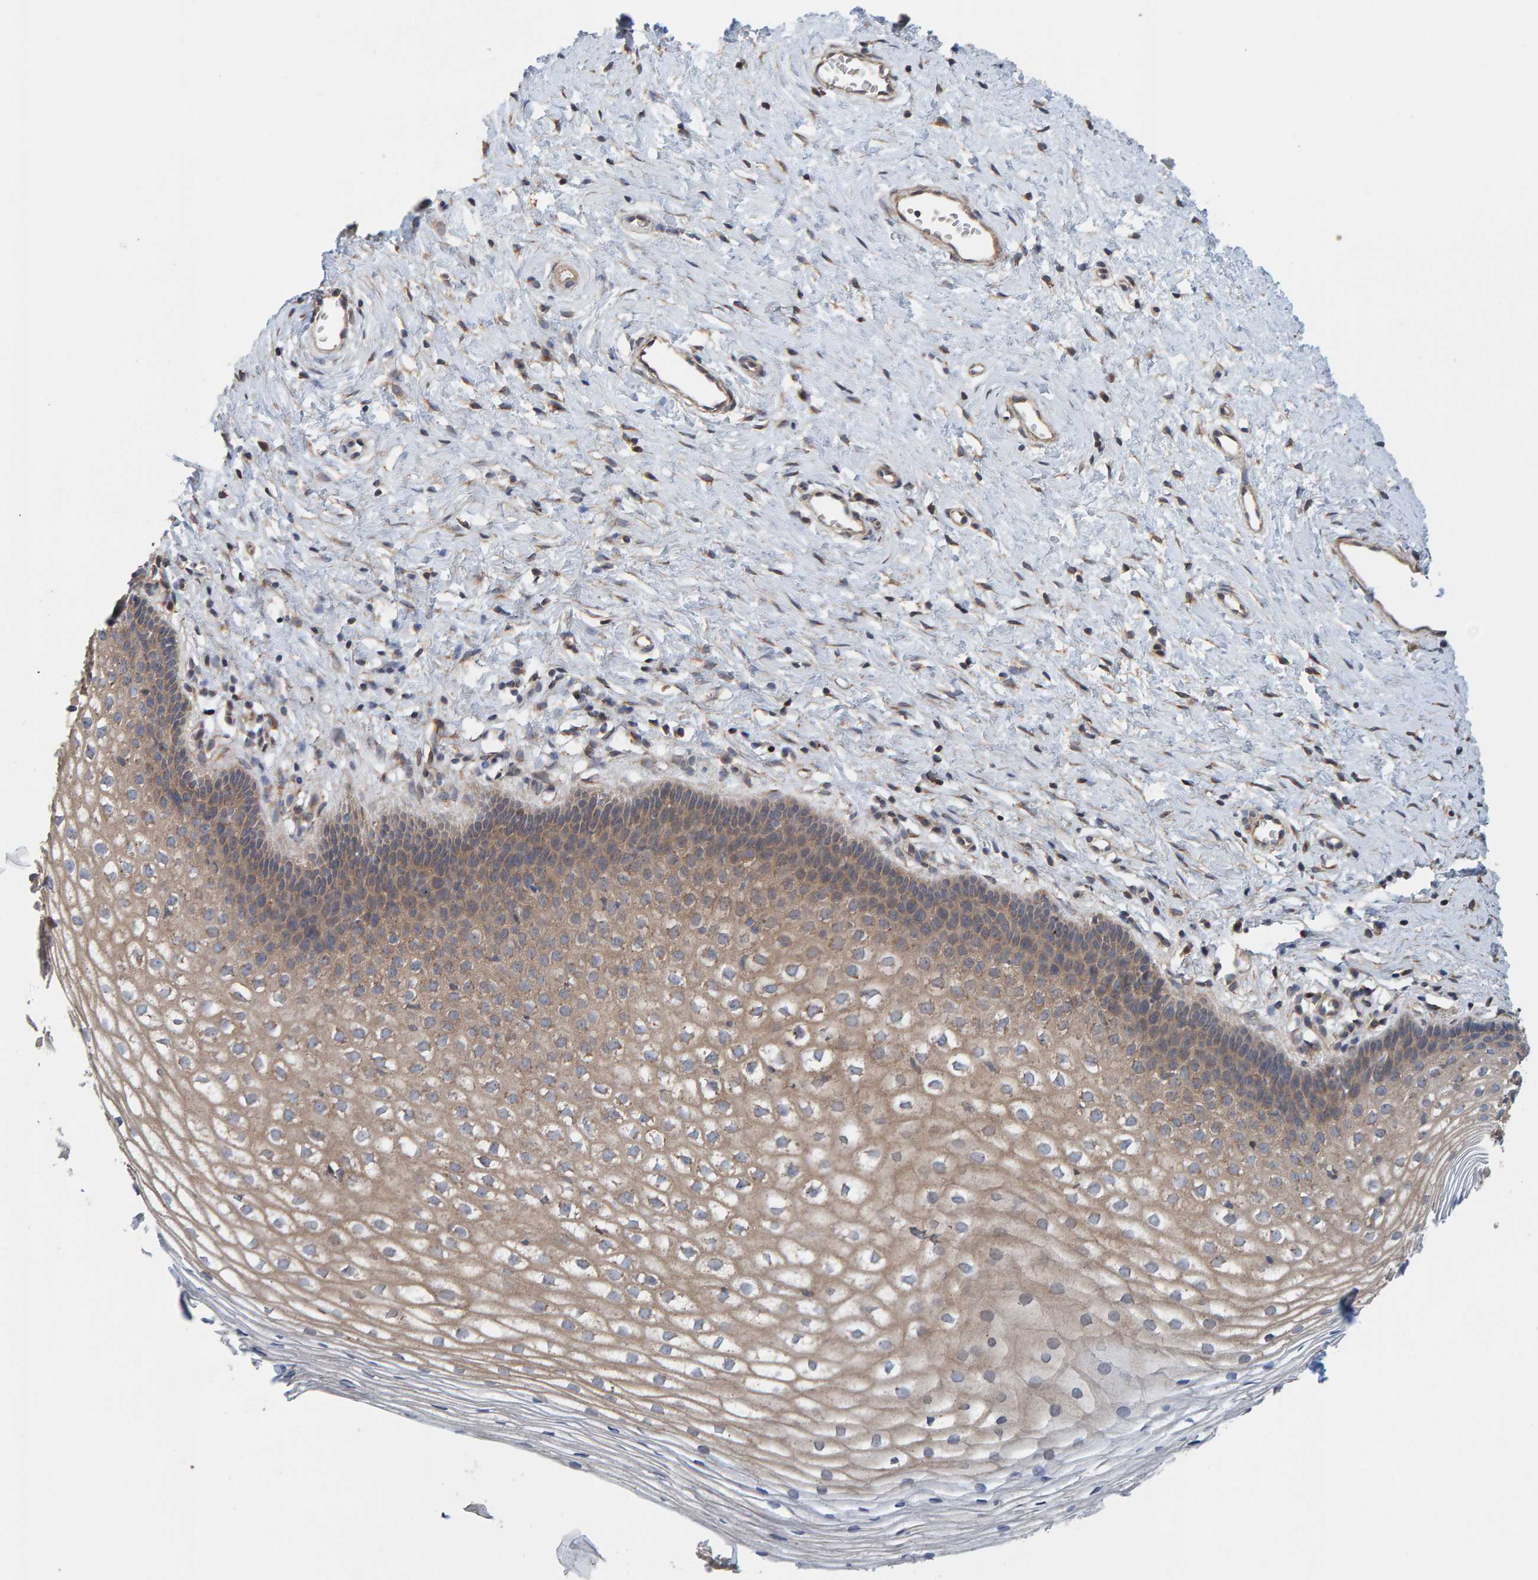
{"staining": {"intensity": "weak", "quantity": ">75%", "location": "cytoplasmic/membranous"}, "tissue": "cervix", "cell_type": "Glandular cells", "image_type": "normal", "snomed": [{"axis": "morphology", "description": "Normal tissue, NOS"}, {"axis": "topography", "description": "Cervix"}], "caption": "About >75% of glandular cells in unremarkable cervix show weak cytoplasmic/membranous protein expression as visualized by brown immunohistochemical staining.", "gene": "UBAP1", "patient": {"sex": "female", "age": 27}}